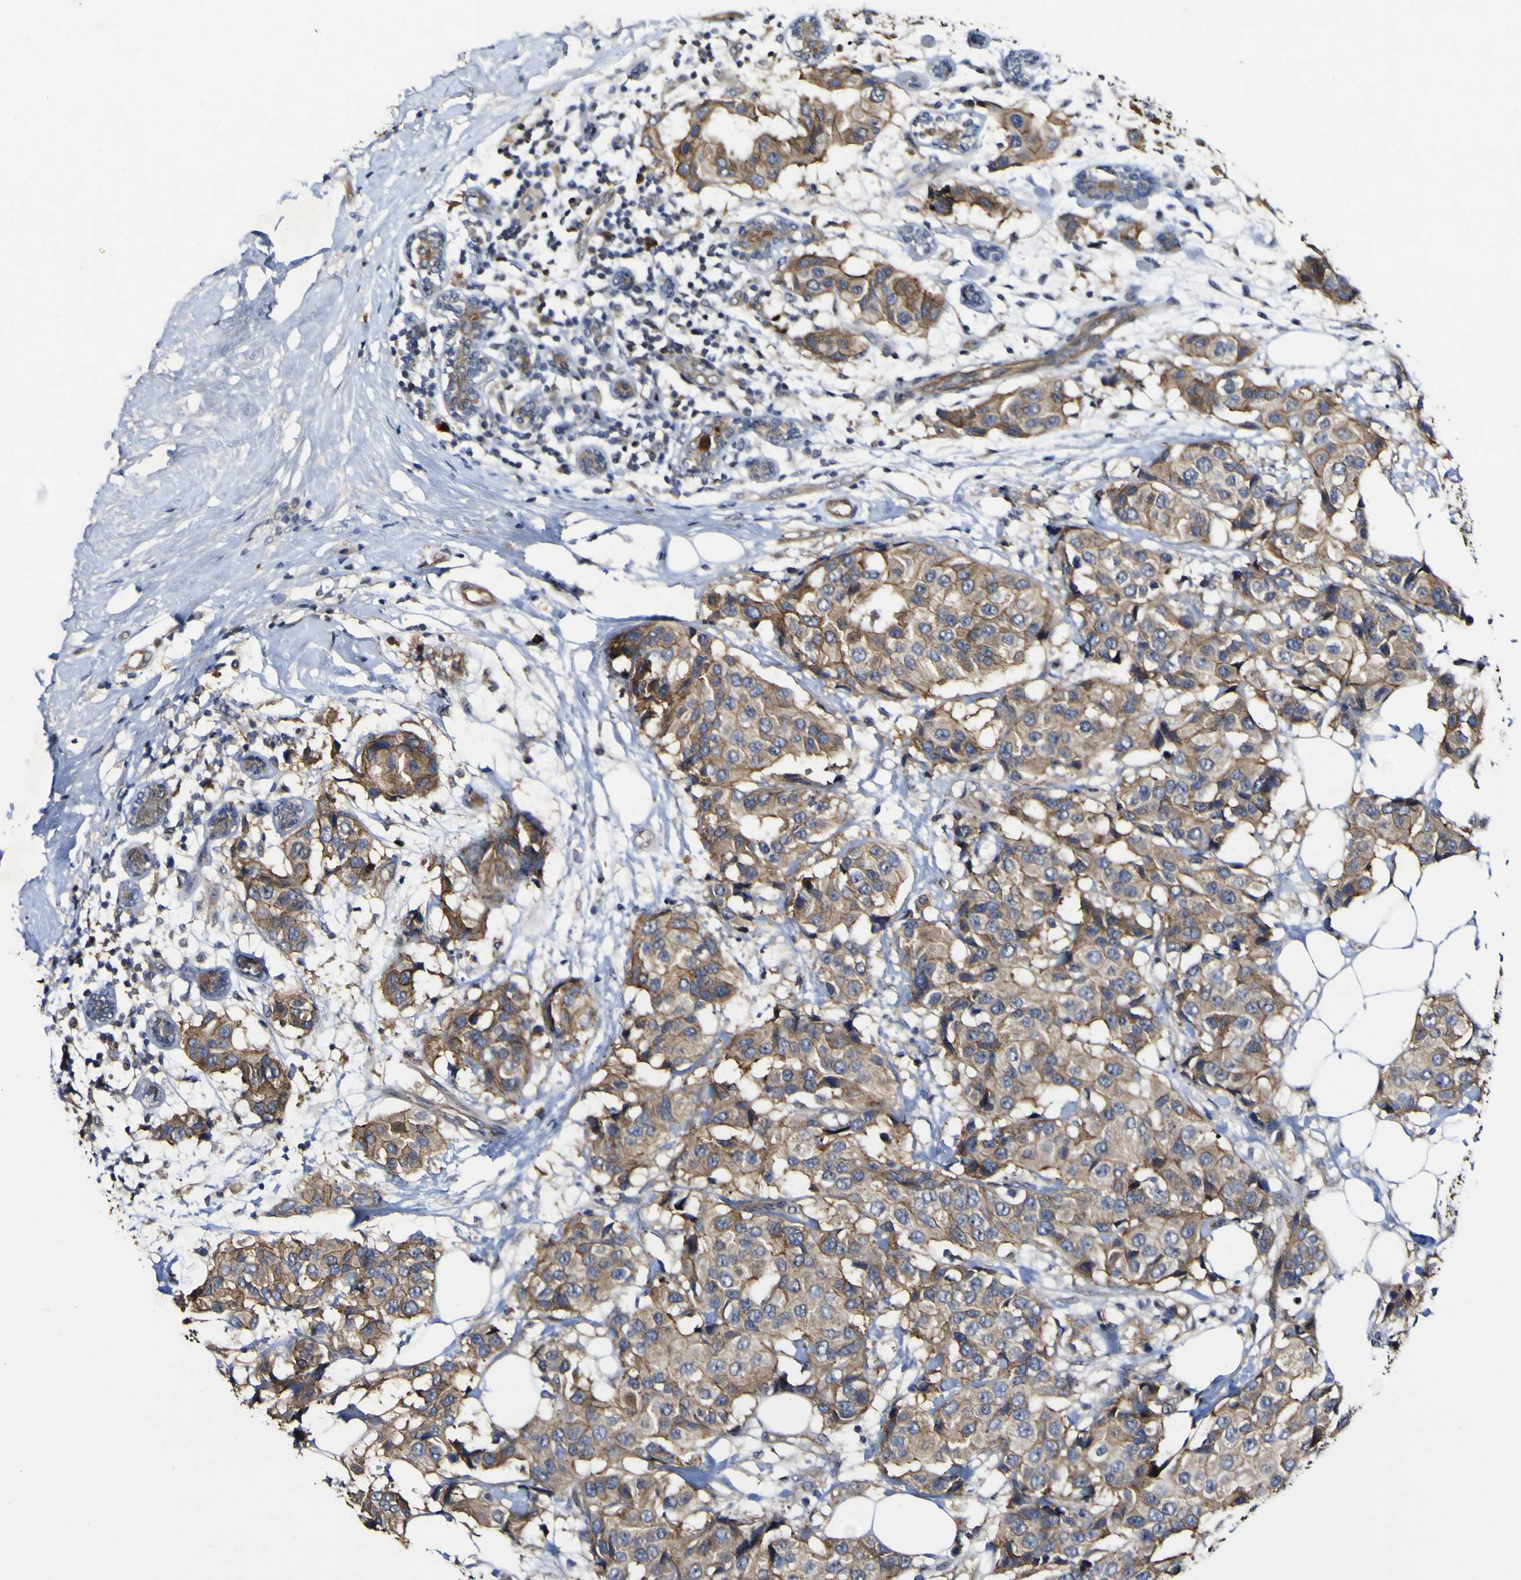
{"staining": {"intensity": "moderate", "quantity": ">75%", "location": "cytoplasmic/membranous"}, "tissue": "breast cancer", "cell_type": "Tumor cells", "image_type": "cancer", "snomed": [{"axis": "morphology", "description": "Normal tissue, NOS"}, {"axis": "morphology", "description": "Duct carcinoma"}, {"axis": "topography", "description": "Breast"}], "caption": "An image showing moderate cytoplasmic/membranous positivity in about >75% of tumor cells in breast cancer (intraductal carcinoma), as visualized by brown immunohistochemical staining.", "gene": "CCL2", "patient": {"sex": "female", "age": 39}}